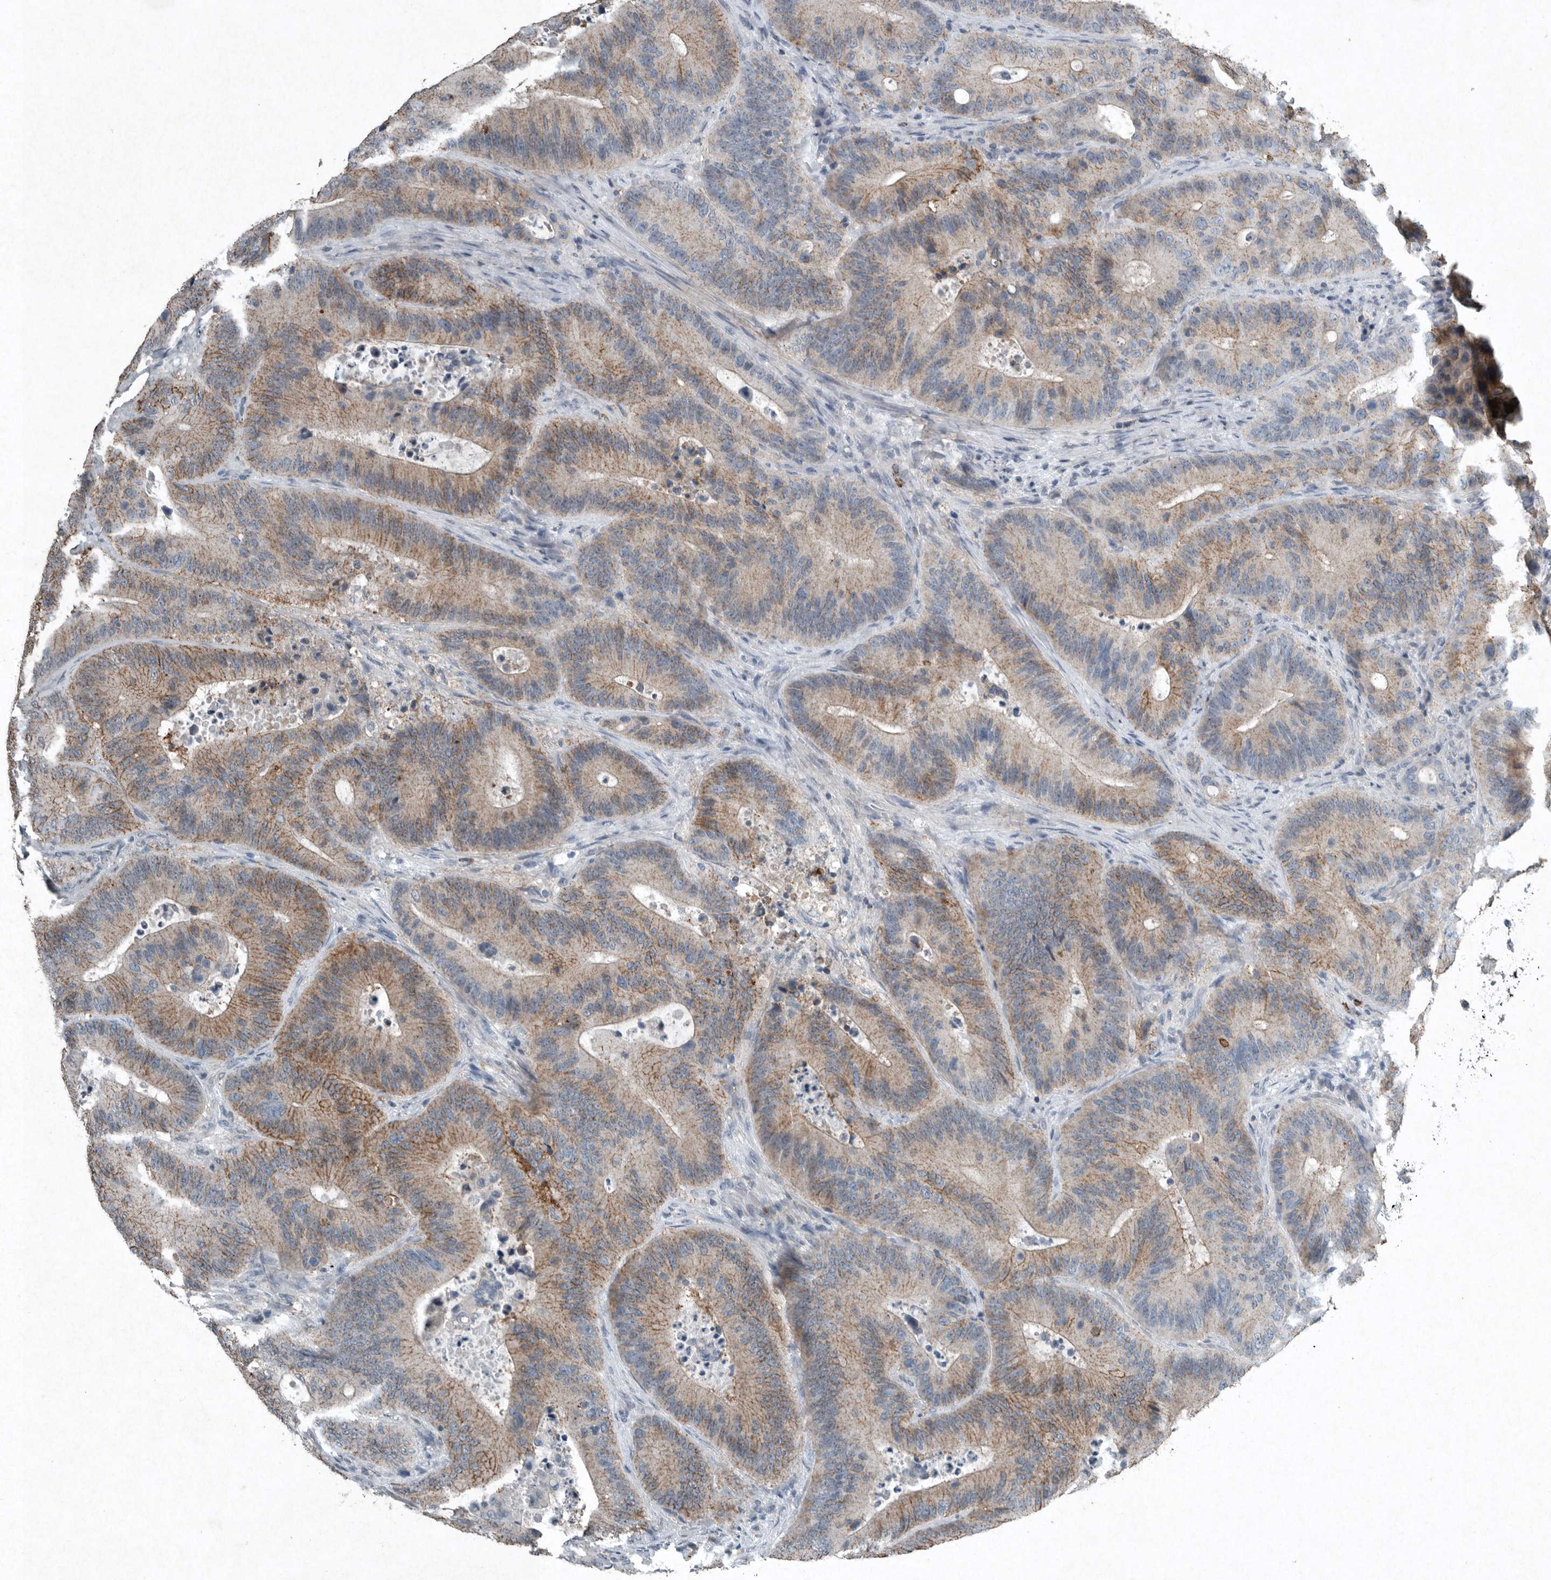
{"staining": {"intensity": "weak", "quantity": ">75%", "location": "cytoplasmic/membranous"}, "tissue": "colorectal cancer", "cell_type": "Tumor cells", "image_type": "cancer", "snomed": [{"axis": "morphology", "description": "Adenocarcinoma, NOS"}, {"axis": "topography", "description": "Colon"}], "caption": "Immunohistochemical staining of colorectal cancer (adenocarcinoma) displays low levels of weak cytoplasmic/membranous staining in approximately >75% of tumor cells. (brown staining indicates protein expression, while blue staining denotes nuclei).", "gene": "IL20", "patient": {"sex": "male", "age": 83}}